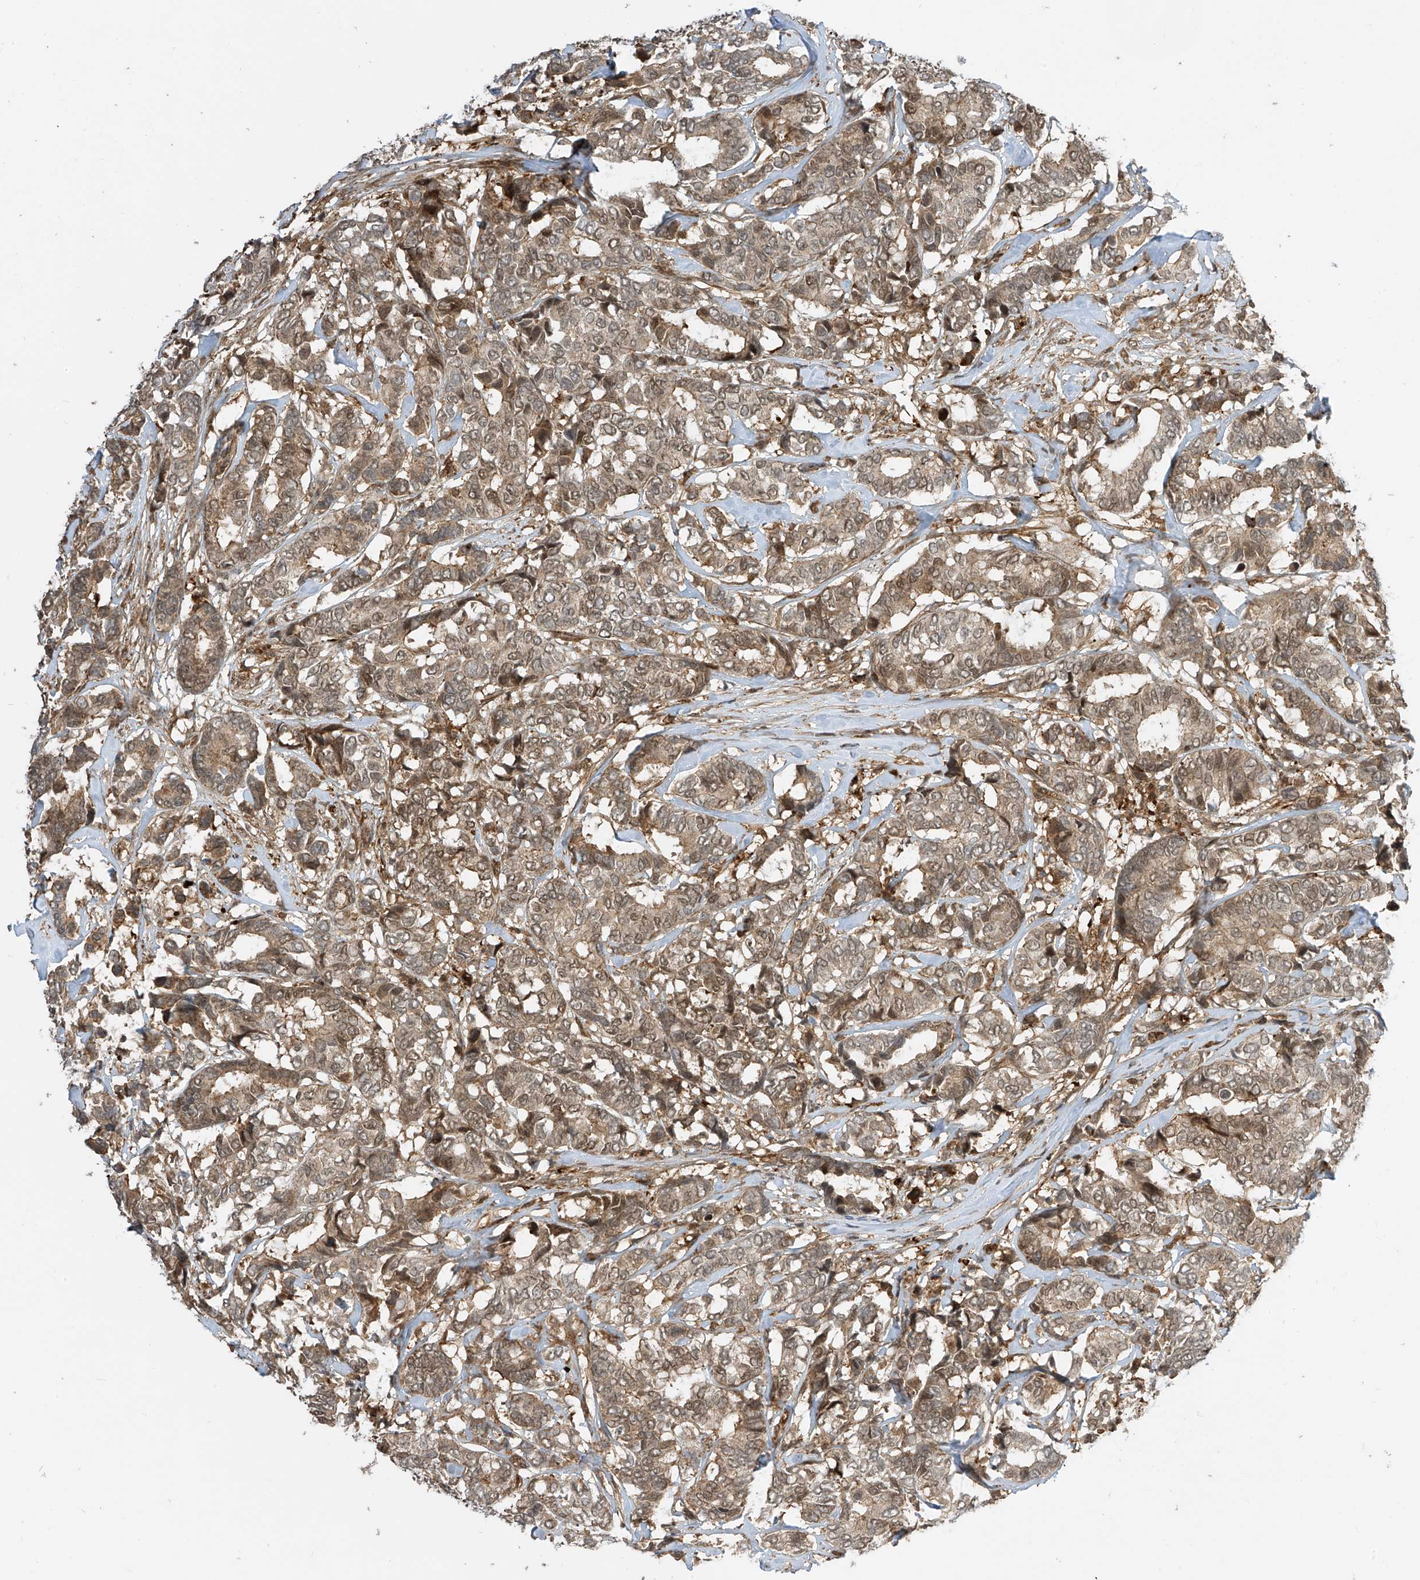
{"staining": {"intensity": "weak", "quantity": ">75%", "location": "cytoplasmic/membranous,nuclear"}, "tissue": "breast cancer", "cell_type": "Tumor cells", "image_type": "cancer", "snomed": [{"axis": "morphology", "description": "Duct carcinoma"}, {"axis": "topography", "description": "Breast"}], "caption": "An image of breast intraductal carcinoma stained for a protein displays weak cytoplasmic/membranous and nuclear brown staining in tumor cells.", "gene": "ATAD2B", "patient": {"sex": "female", "age": 87}}